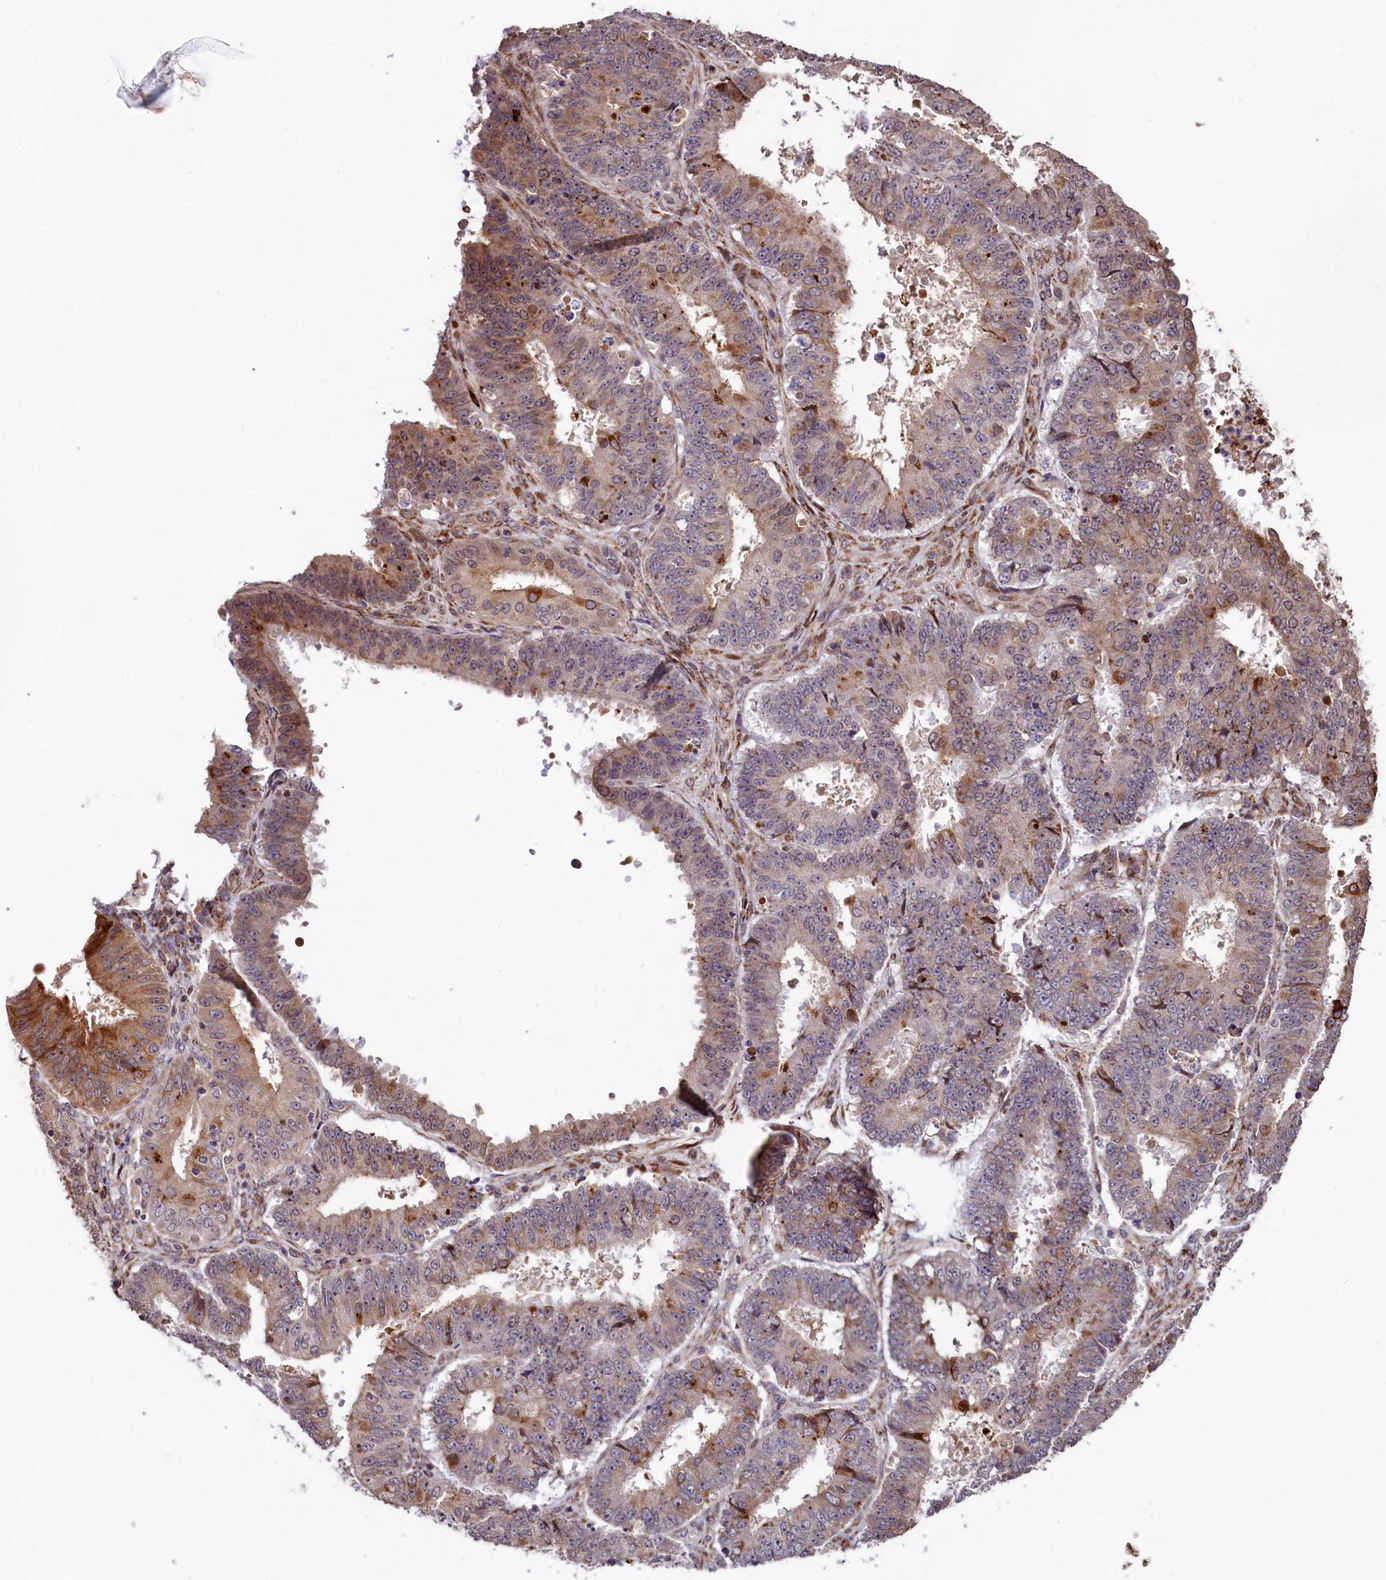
{"staining": {"intensity": "moderate", "quantity": "<25%", "location": "cytoplasmic/membranous"}, "tissue": "ovarian cancer", "cell_type": "Tumor cells", "image_type": "cancer", "snomed": [{"axis": "morphology", "description": "Carcinoma, endometroid"}, {"axis": "topography", "description": "Appendix"}, {"axis": "topography", "description": "Ovary"}], "caption": "Endometroid carcinoma (ovarian) stained with a protein marker shows moderate staining in tumor cells.", "gene": "C5orf15", "patient": {"sex": "female", "age": 42}}